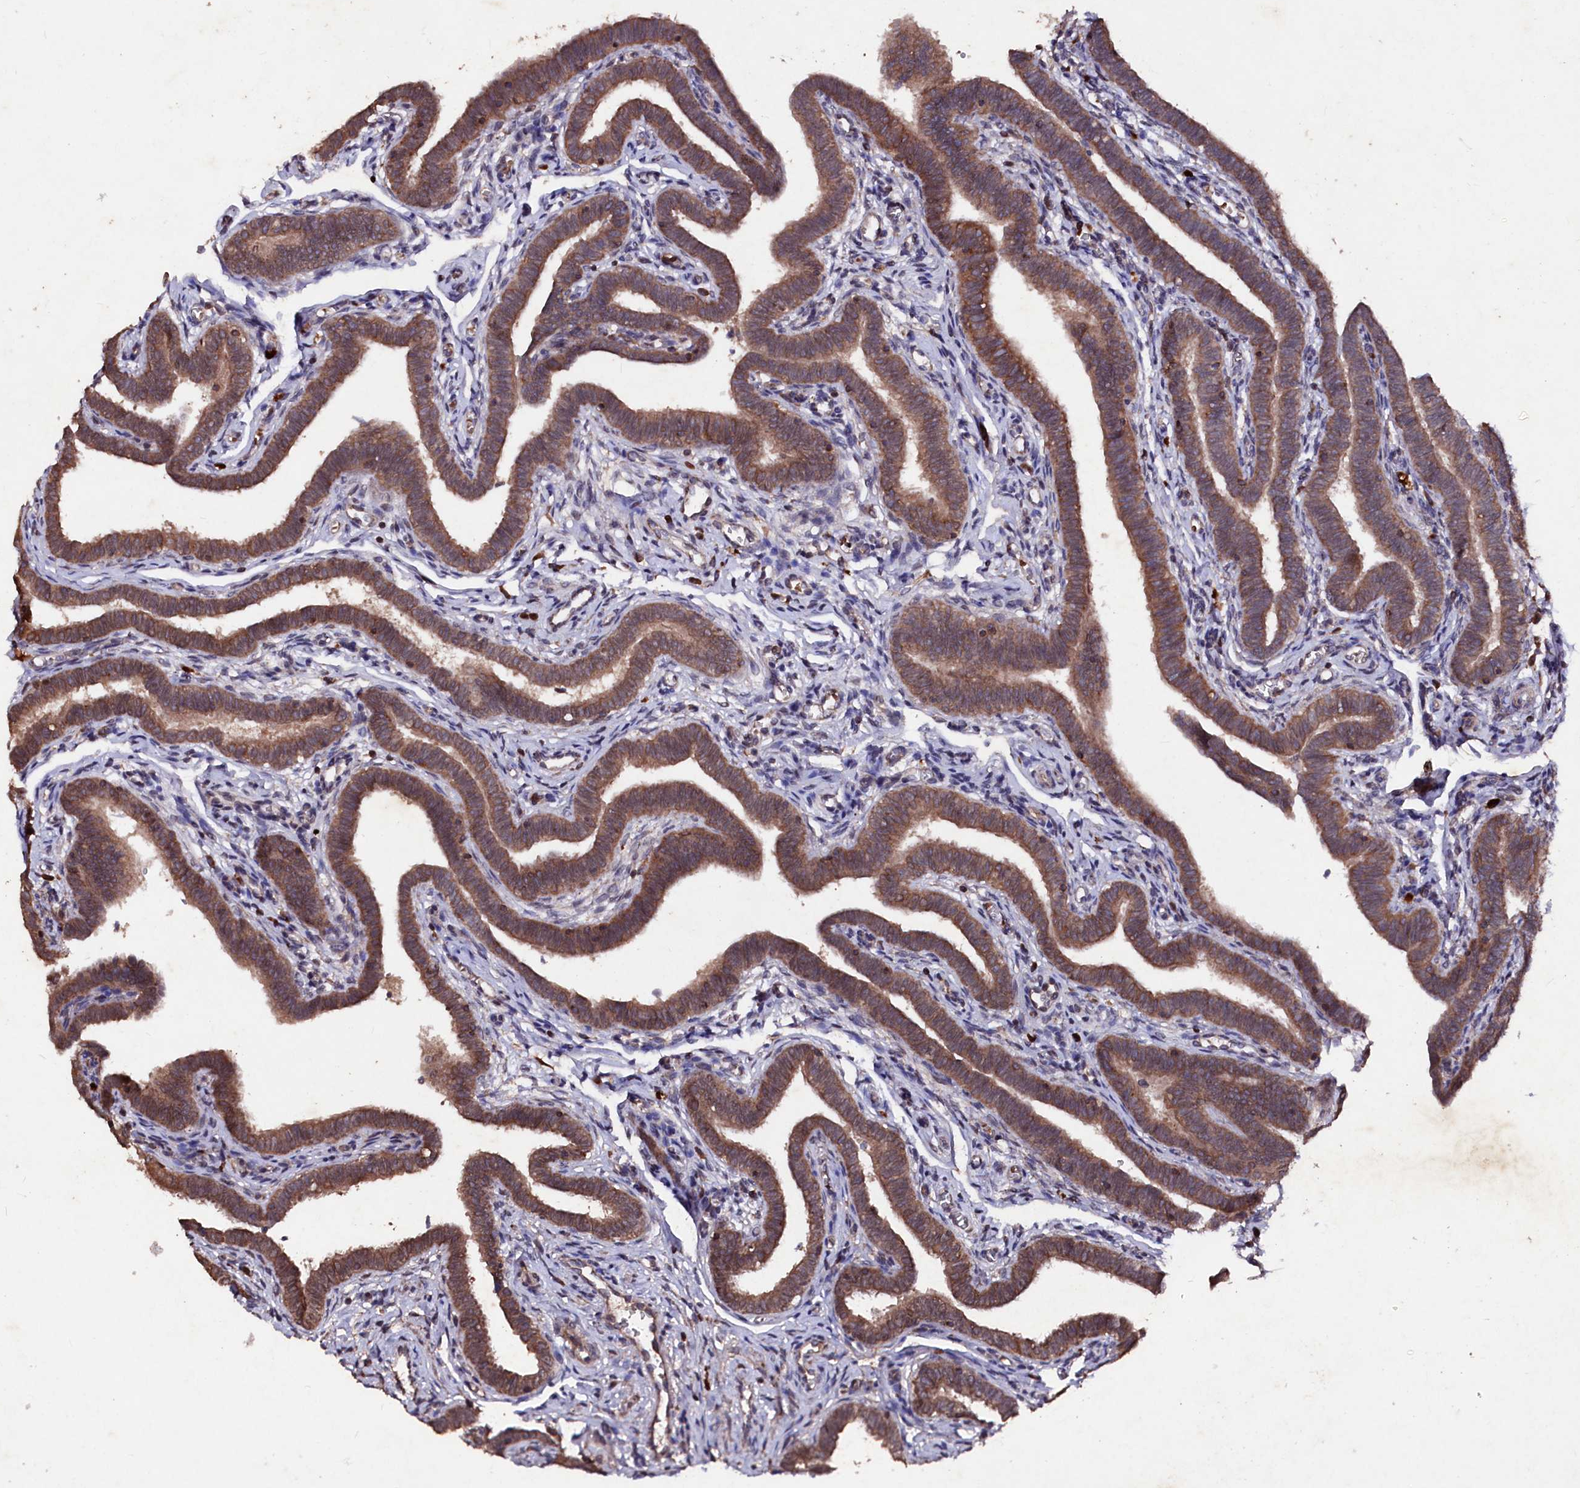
{"staining": {"intensity": "moderate", "quantity": ">75%", "location": "cytoplasmic/membranous"}, "tissue": "fallopian tube", "cell_type": "Glandular cells", "image_type": "normal", "snomed": [{"axis": "morphology", "description": "Normal tissue, NOS"}, {"axis": "topography", "description": "Fallopian tube"}], "caption": "Immunohistochemical staining of normal human fallopian tube shows medium levels of moderate cytoplasmic/membranous staining in approximately >75% of glandular cells.", "gene": "MYO1H", "patient": {"sex": "female", "age": 36}}